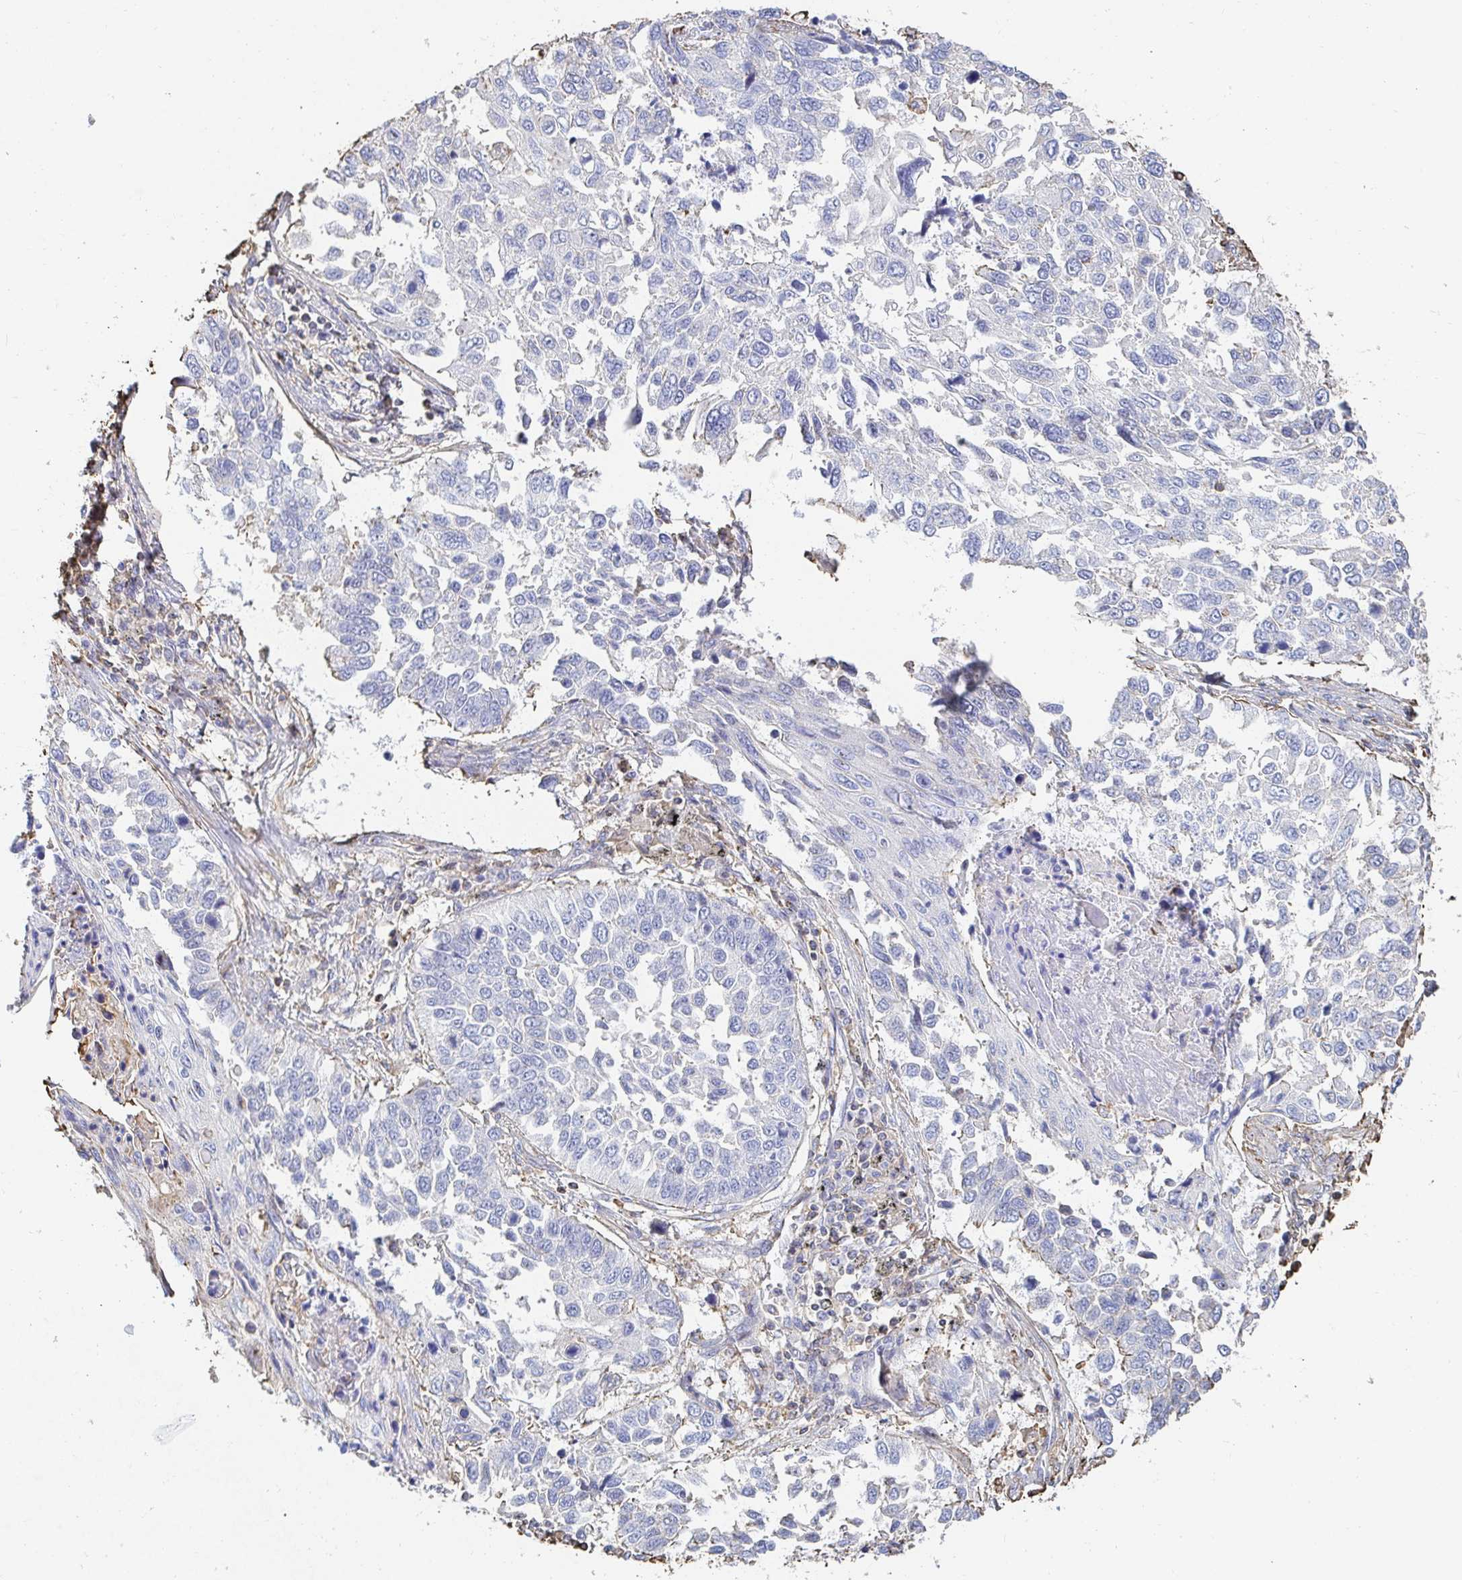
{"staining": {"intensity": "negative", "quantity": "none", "location": "none"}, "tissue": "lung cancer", "cell_type": "Tumor cells", "image_type": "cancer", "snomed": [{"axis": "morphology", "description": "Squamous cell carcinoma, NOS"}, {"axis": "topography", "description": "Lung"}], "caption": "This is an immunohistochemistry (IHC) histopathology image of lung squamous cell carcinoma. There is no staining in tumor cells.", "gene": "PTPN14", "patient": {"sex": "male", "age": 62}}